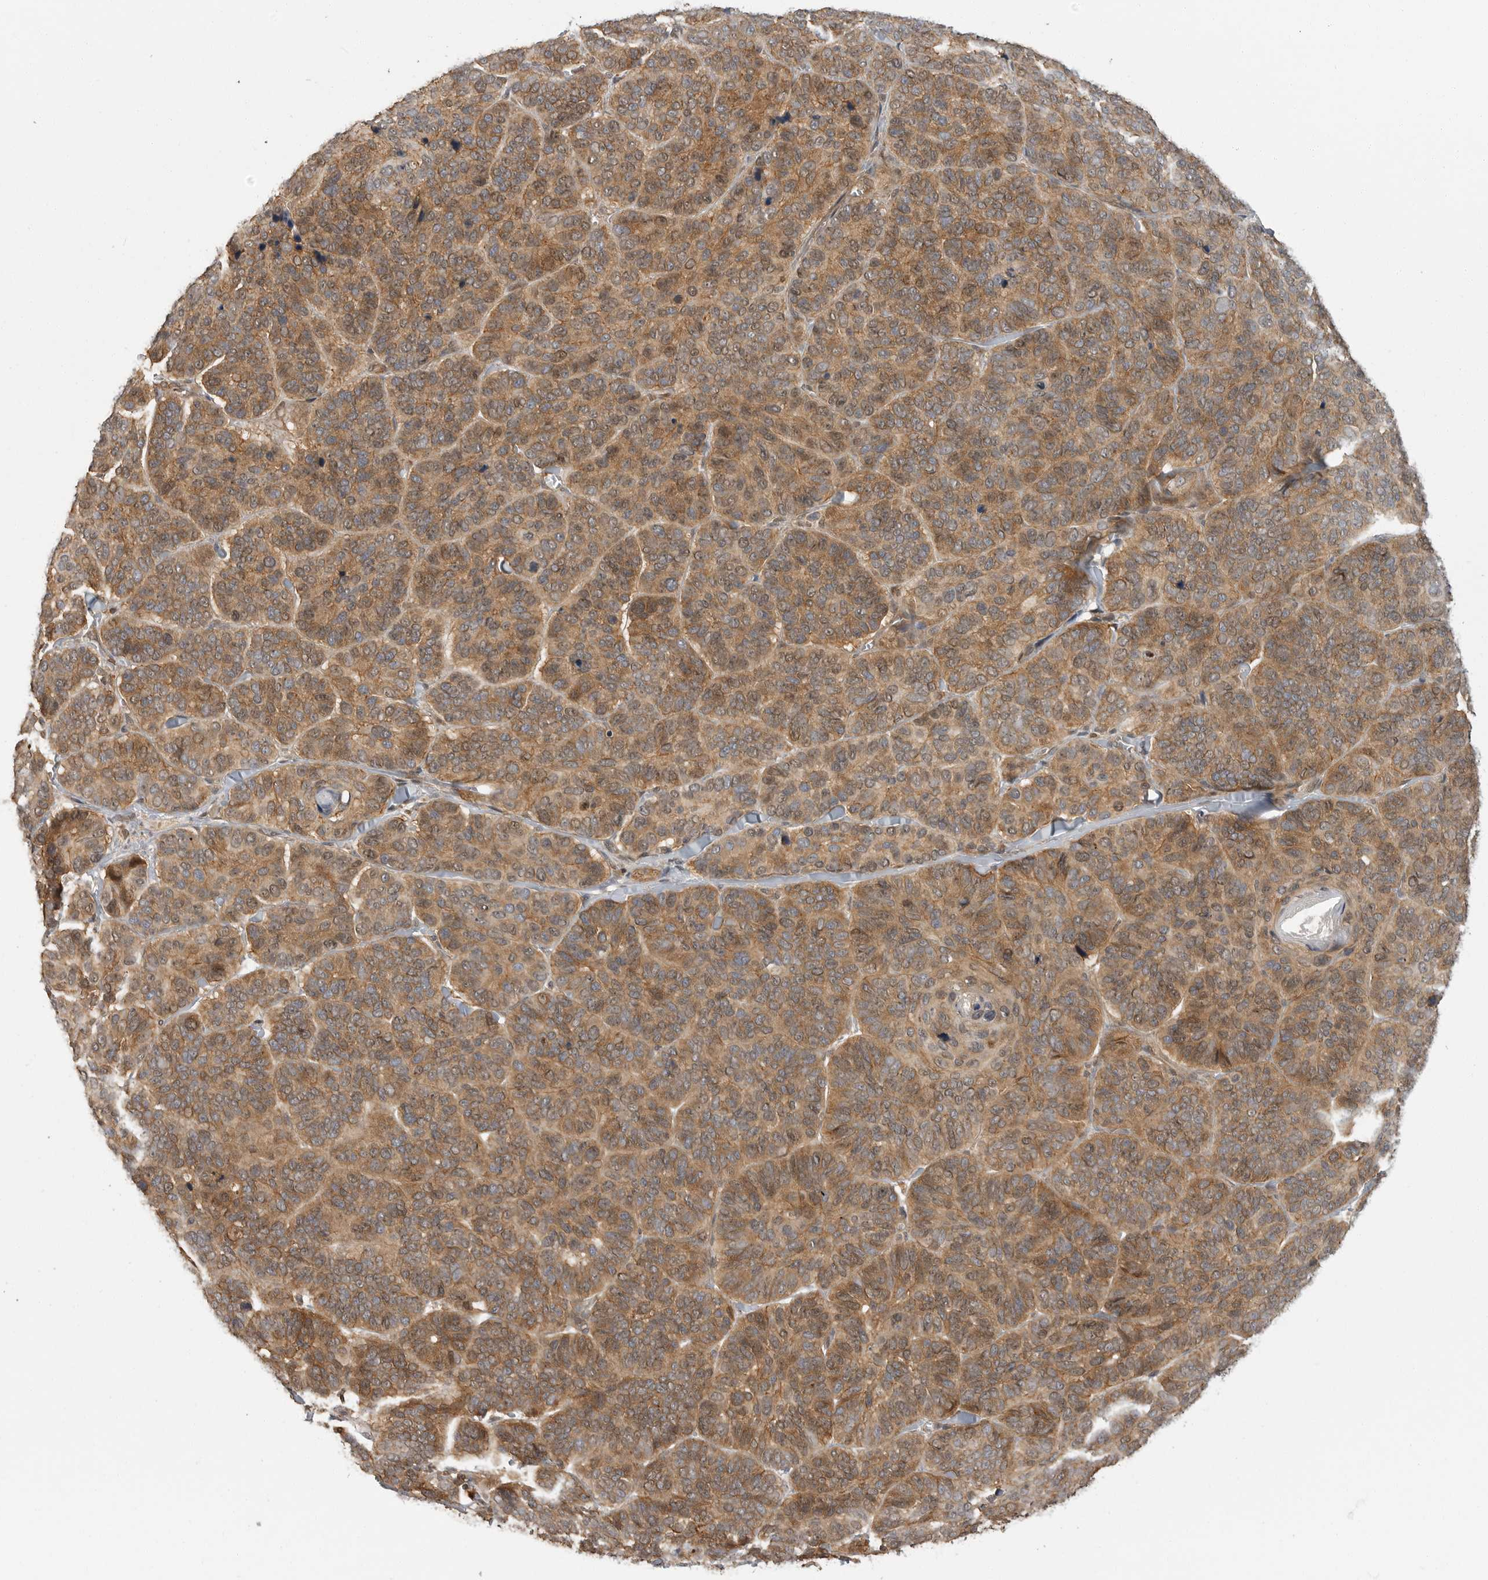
{"staining": {"intensity": "moderate", "quantity": ">75%", "location": "cytoplasmic/membranous,nuclear"}, "tissue": "skin cancer", "cell_type": "Tumor cells", "image_type": "cancer", "snomed": [{"axis": "morphology", "description": "Basal cell carcinoma"}, {"axis": "topography", "description": "Skin"}], "caption": "Protein staining of skin basal cell carcinoma tissue exhibits moderate cytoplasmic/membranous and nuclear expression in approximately >75% of tumor cells. (brown staining indicates protein expression, while blue staining denotes nuclei).", "gene": "ERN1", "patient": {"sex": "male", "age": 62}}